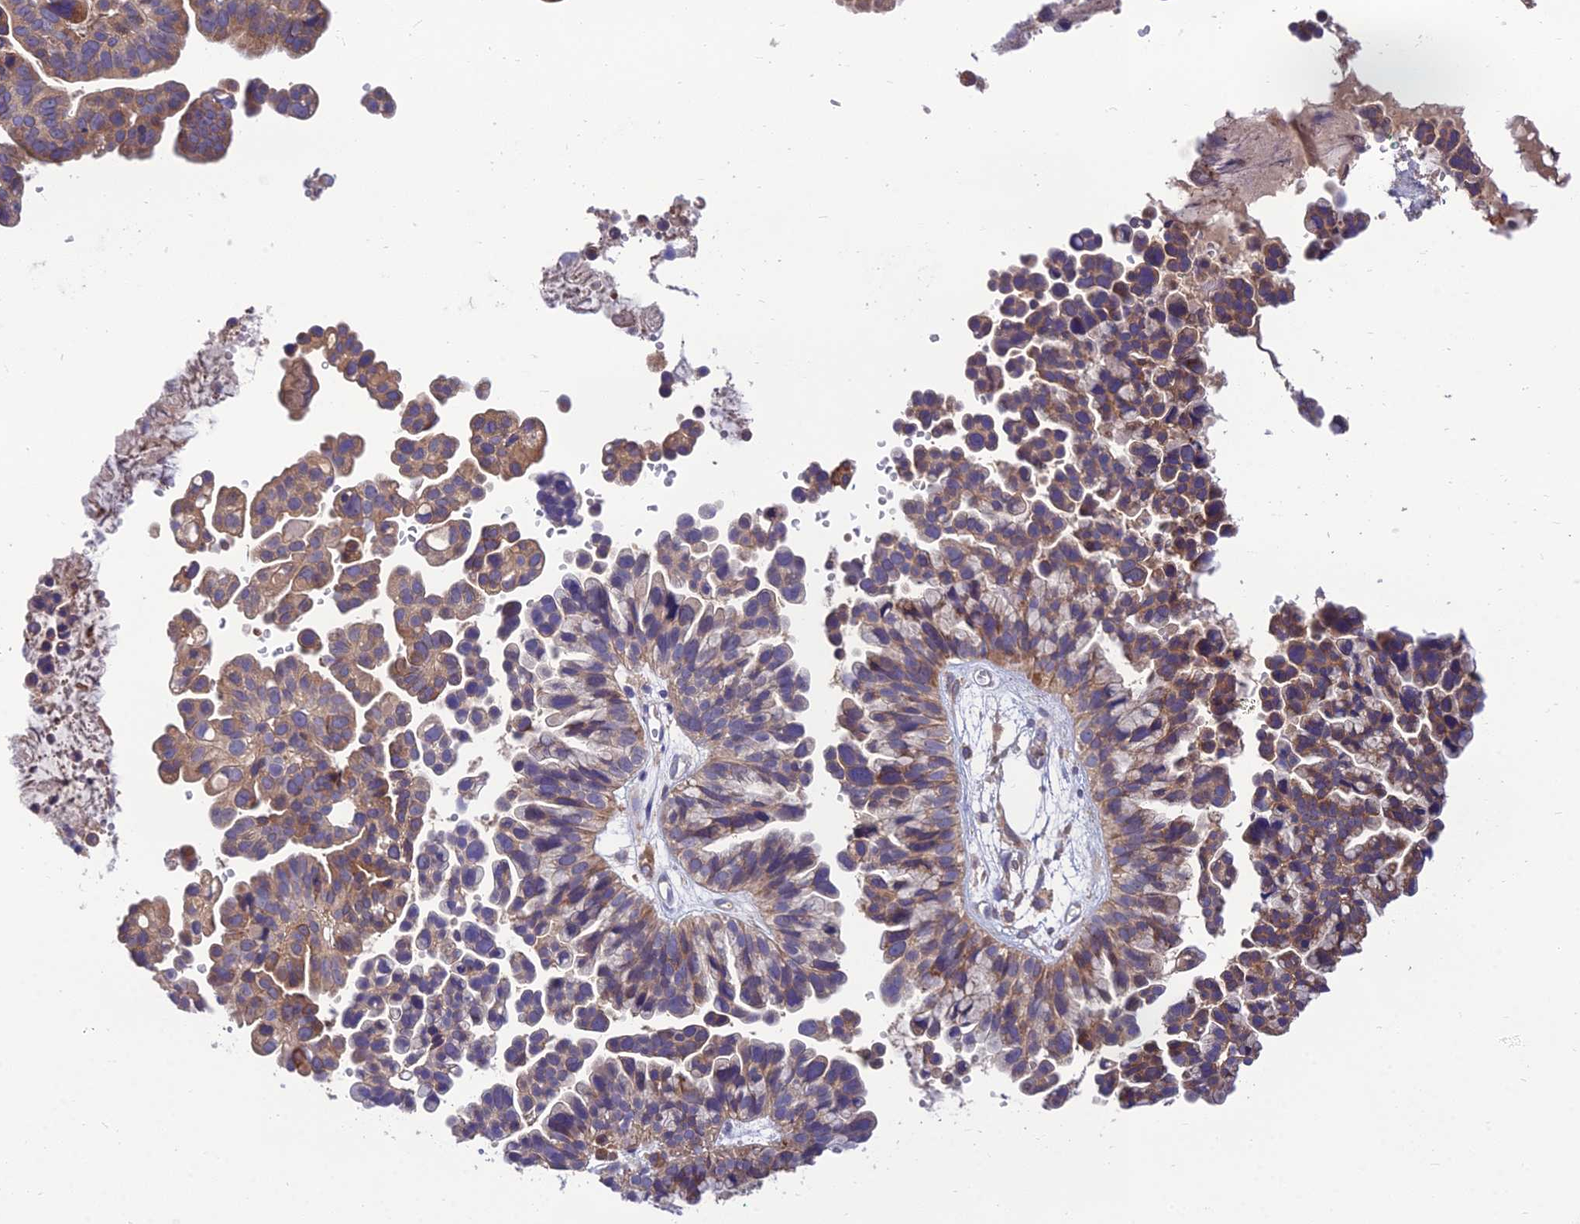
{"staining": {"intensity": "weak", "quantity": "25%-75%", "location": "cytoplasmic/membranous"}, "tissue": "ovarian cancer", "cell_type": "Tumor cells", "image_type": "cancer", "snomed": [{"axis": "morphology", "description": "Cystadenocarcinoma, serous, NOS"}, {"axis": "topography", "description": "Ovary"}], "caption": "Immunohistochemistry photomicrograph of ovarian cancer stained for a protein (brown), which demonstrates low levels of weak cytoplasmic/membranous expression in approximately 25%-75% of tumor cells.", "gene": "UMAD1", "patient": {"sex": "female", "age": 56}}